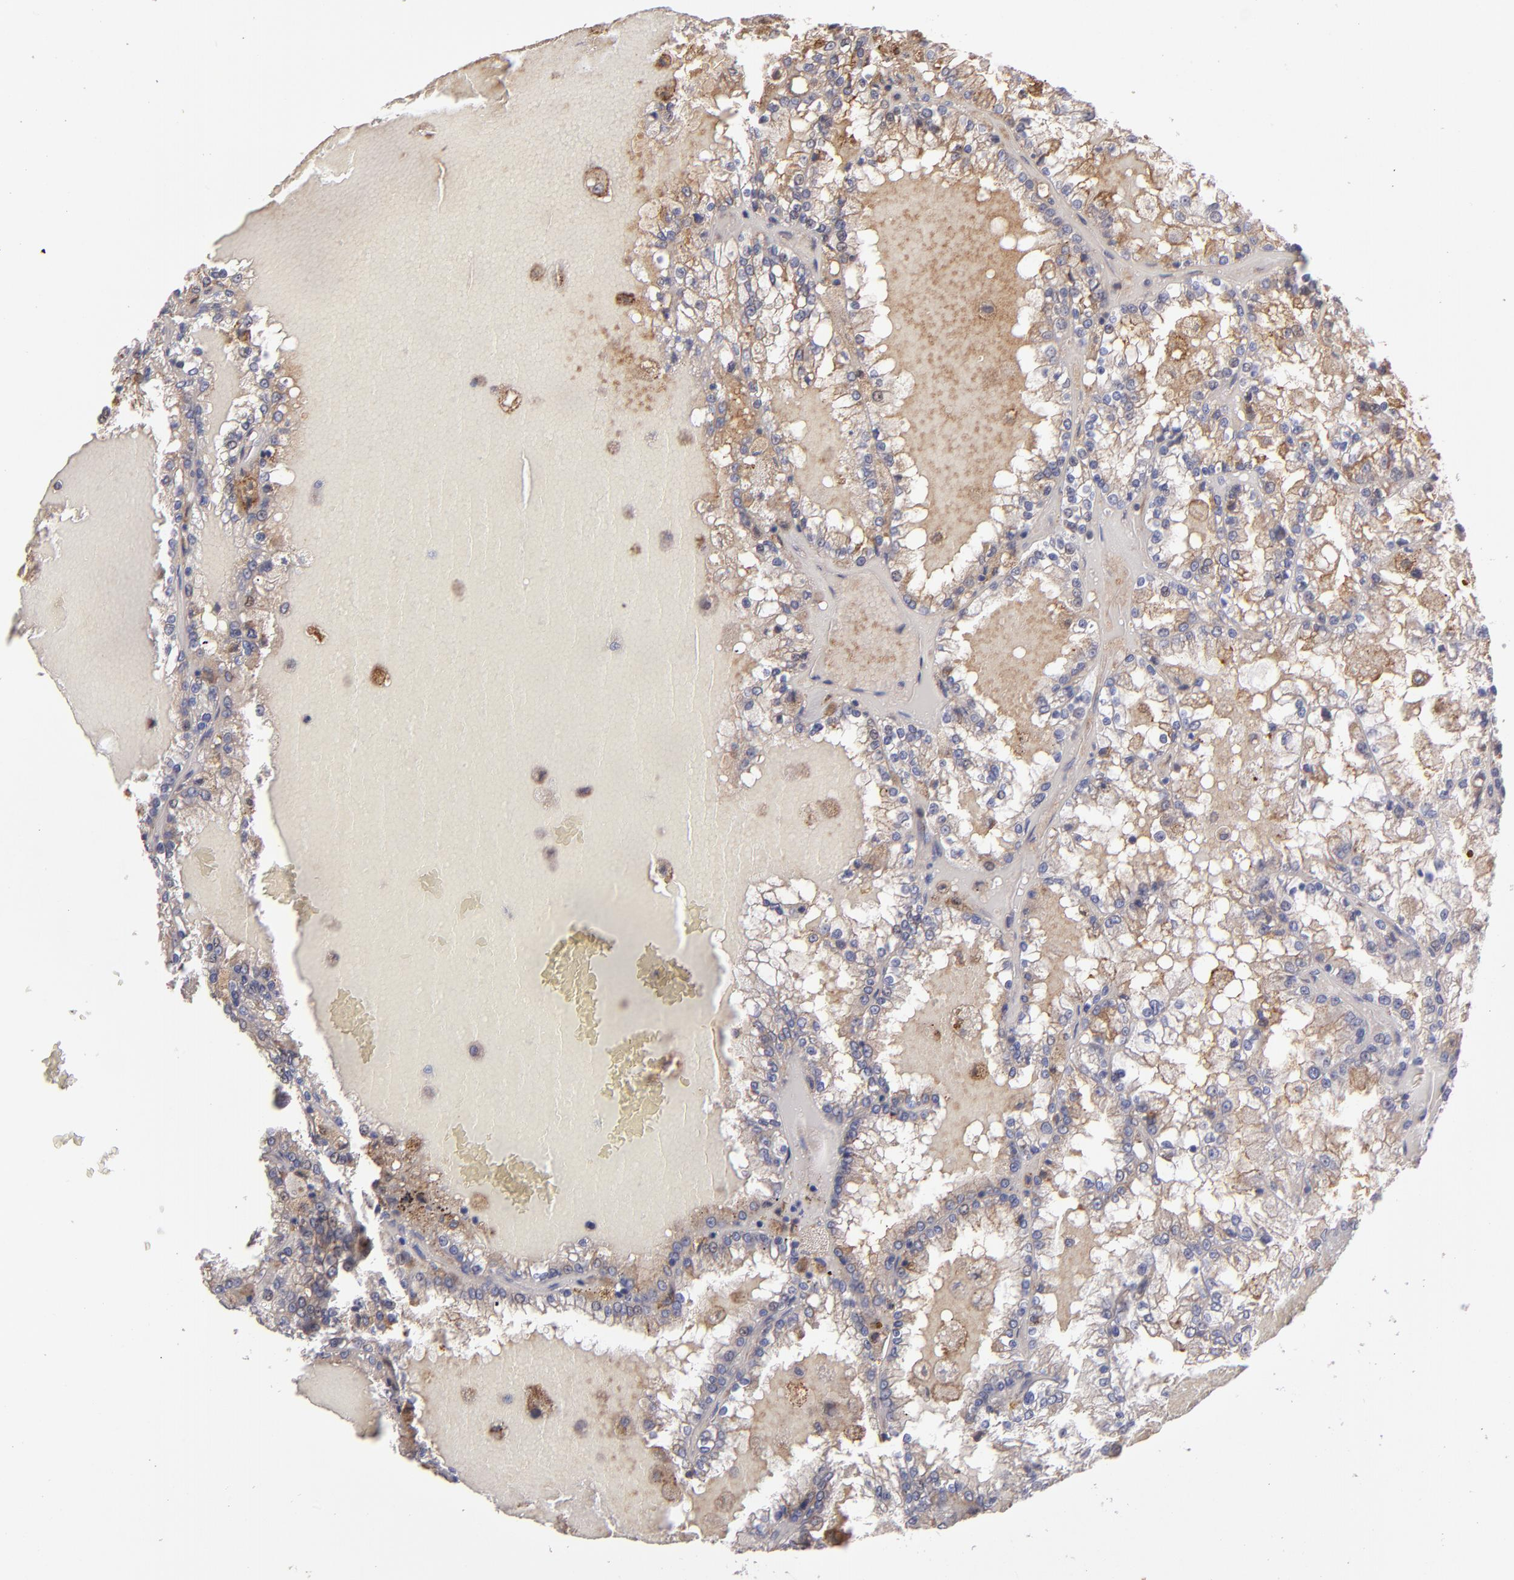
{"staining": {"intensity": "weak", "quantity": ">75%", "location": "cytoplasmic/membranous"}, "tissue": "renal cancer", "cell_type": "Tumor cells", "image_type": "cancer", "snomed": [{"axis": "morphology", "description": "Adenocarcinoma, NOS"}, {"axis": "topography", "description": "Kidney"}], "caption": "Immunohistochemical staining of human renal cancer (adenocarcinoma) shows low levels of weak cytoplasmic/membranous protein positivity in about >75% of tumor cells.", "gene": "IFIH1", "patient": {"sex": "female", "age": 56}}